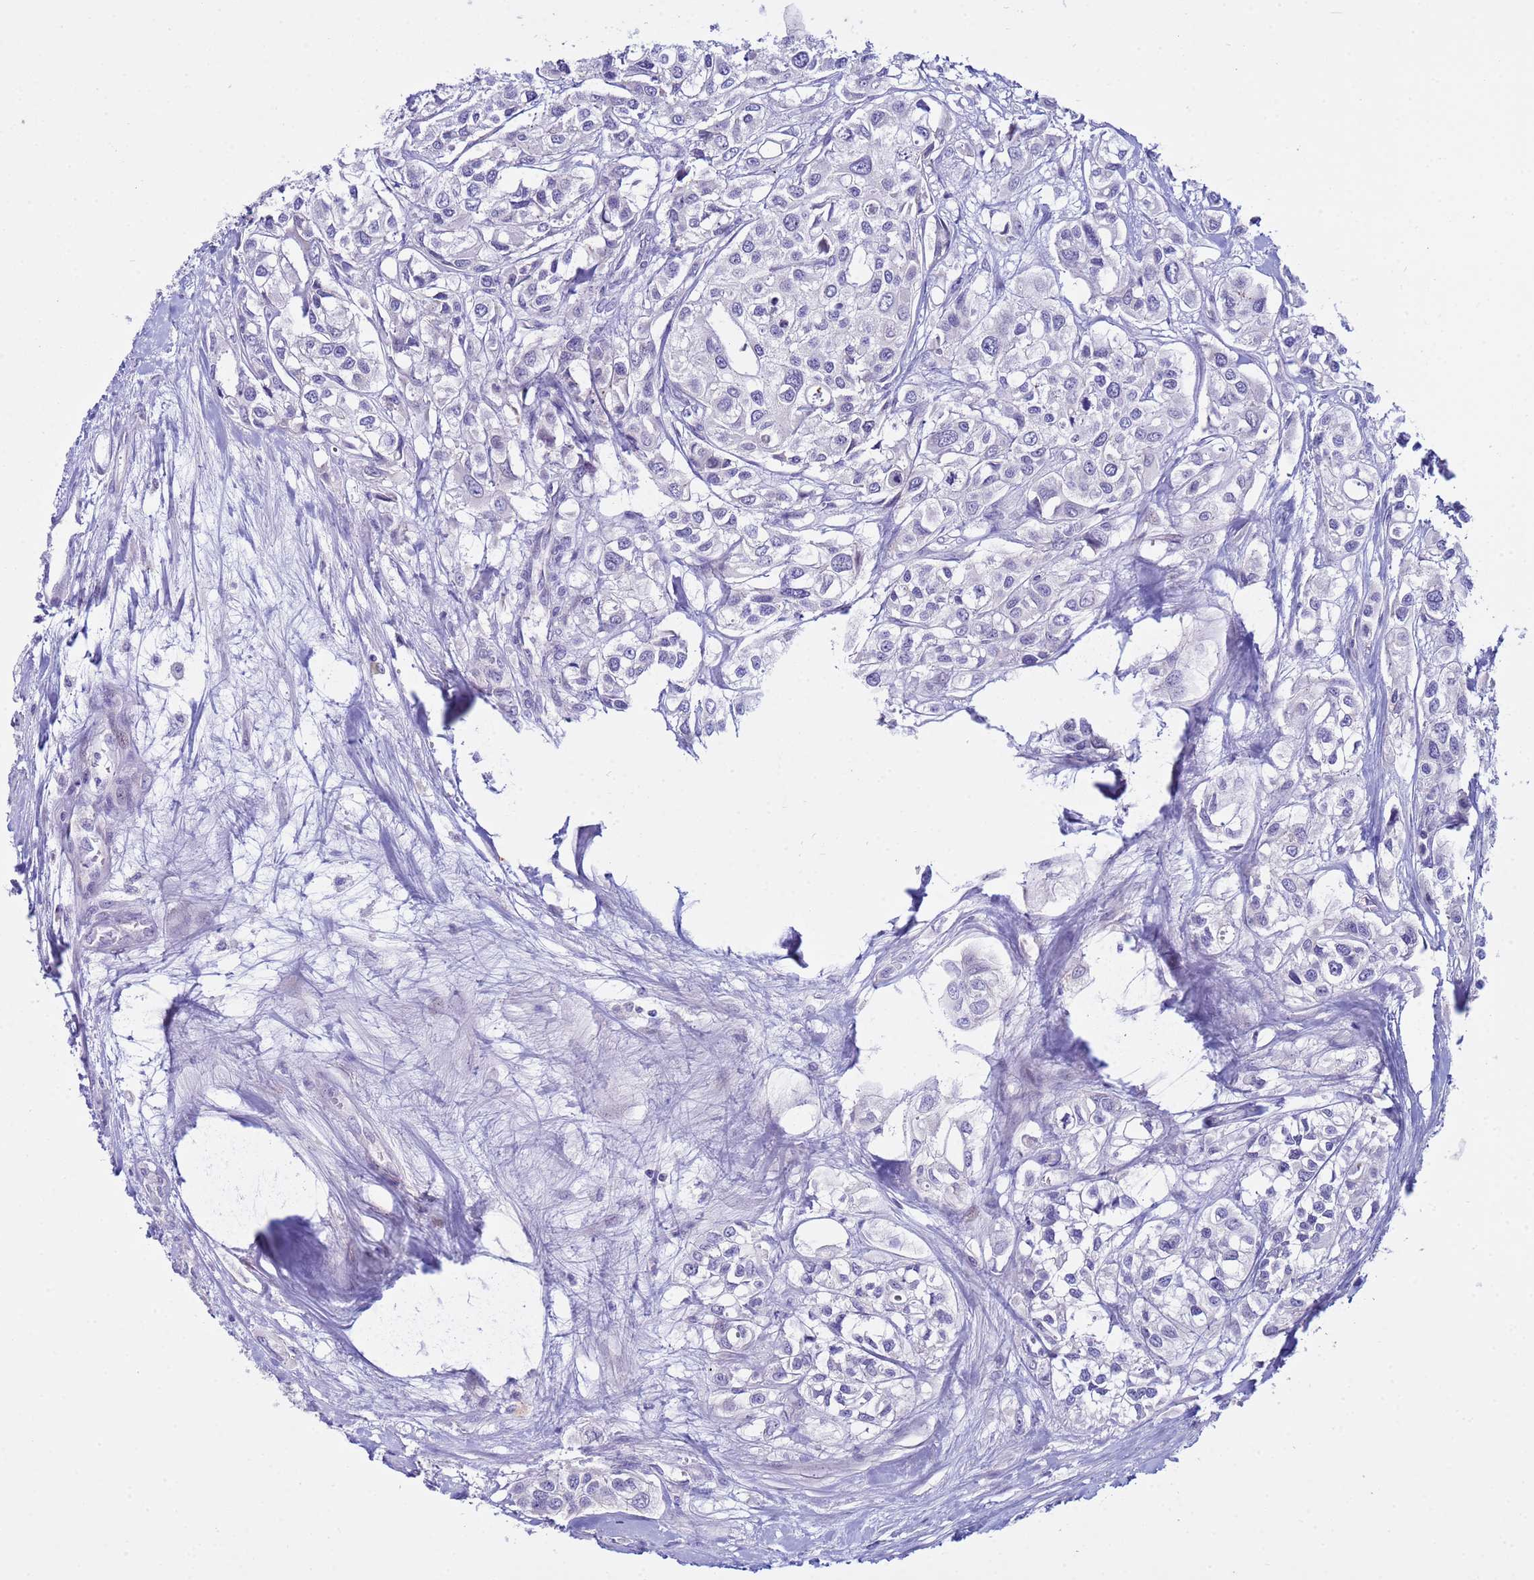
{"staining": {"intensity": "negative", "quantity": "none", "location": "none"}, "tissue": "urothelial cancer", "cell_type": "Tumor cells", "image_type": "cancer", "snomed": [{"axis": "morphology", "description": "Urothelial carcinoma, High grade"}, {"axis": "topography", "description": "Urinary bladder"}], "caption": "A high-resolution image shows immunohistochemistry staining of urothelial carcinoma (high-grade), which shows no significant positivity in tumor cells.", "gene": "IGSF11", "patient": {"sex": "male", "age": 67}}